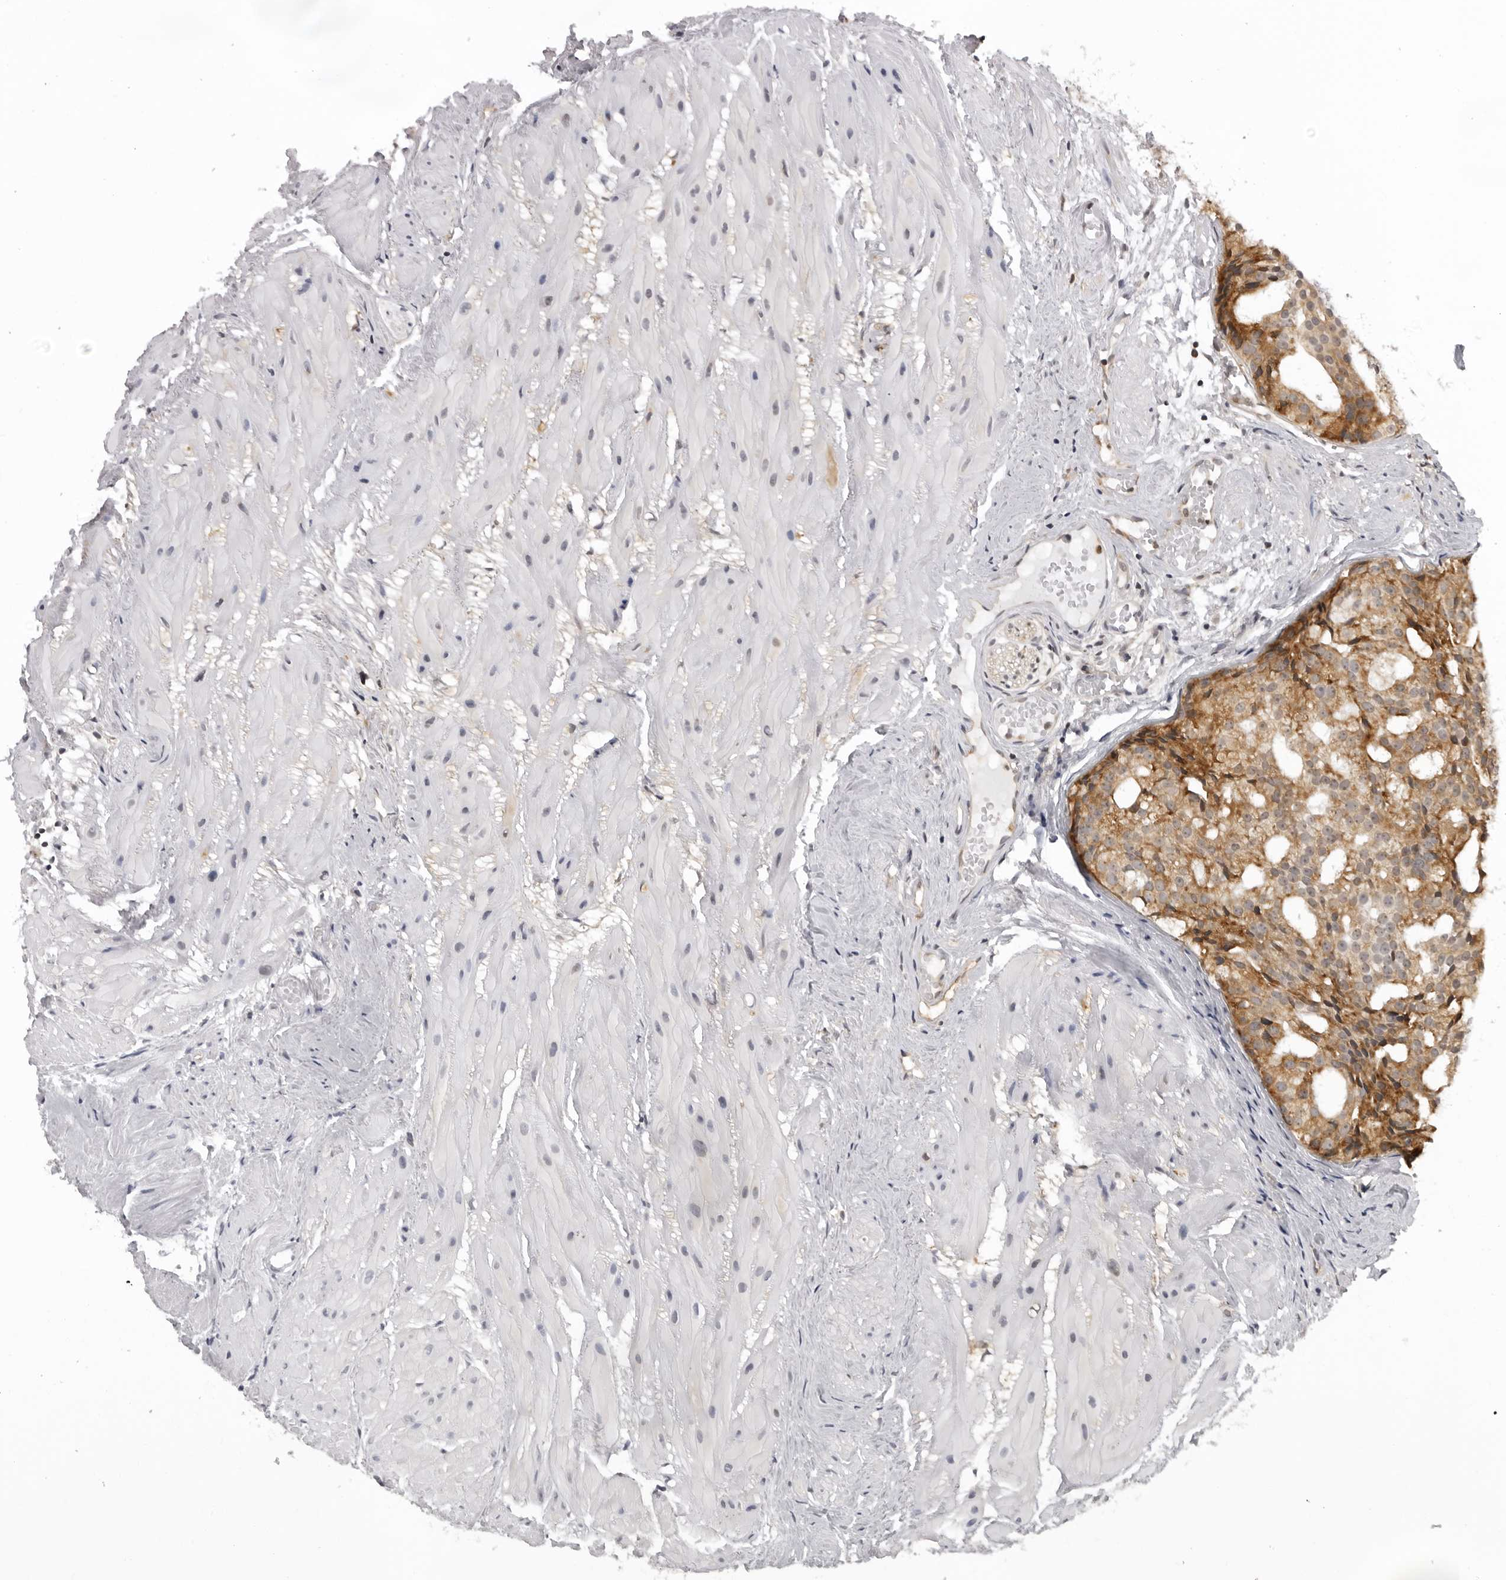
{"staining": {"intensity": "moderate", "quantity": ">75%", "location": "cytoplasmic/membranous"}, "tissue": "prostate cancer", "cell_type": "Tumor cells", "image_type": "cancer", "snomed": [{"axis": "morphology", "description": "Adenocarcinoma, Low grade"}, {"axis": "topography", "description": "Prostate"}], "caption": "Immunohistochemical staining of human prostate cancer (adenocarcinoma (low-grade)) shows medium levels of moderate cytoplasmic/membranous staining in approximately >75% of tumor cells.", "gene": "MRPS15", "patient": {"sex": "male", "age": 88}}